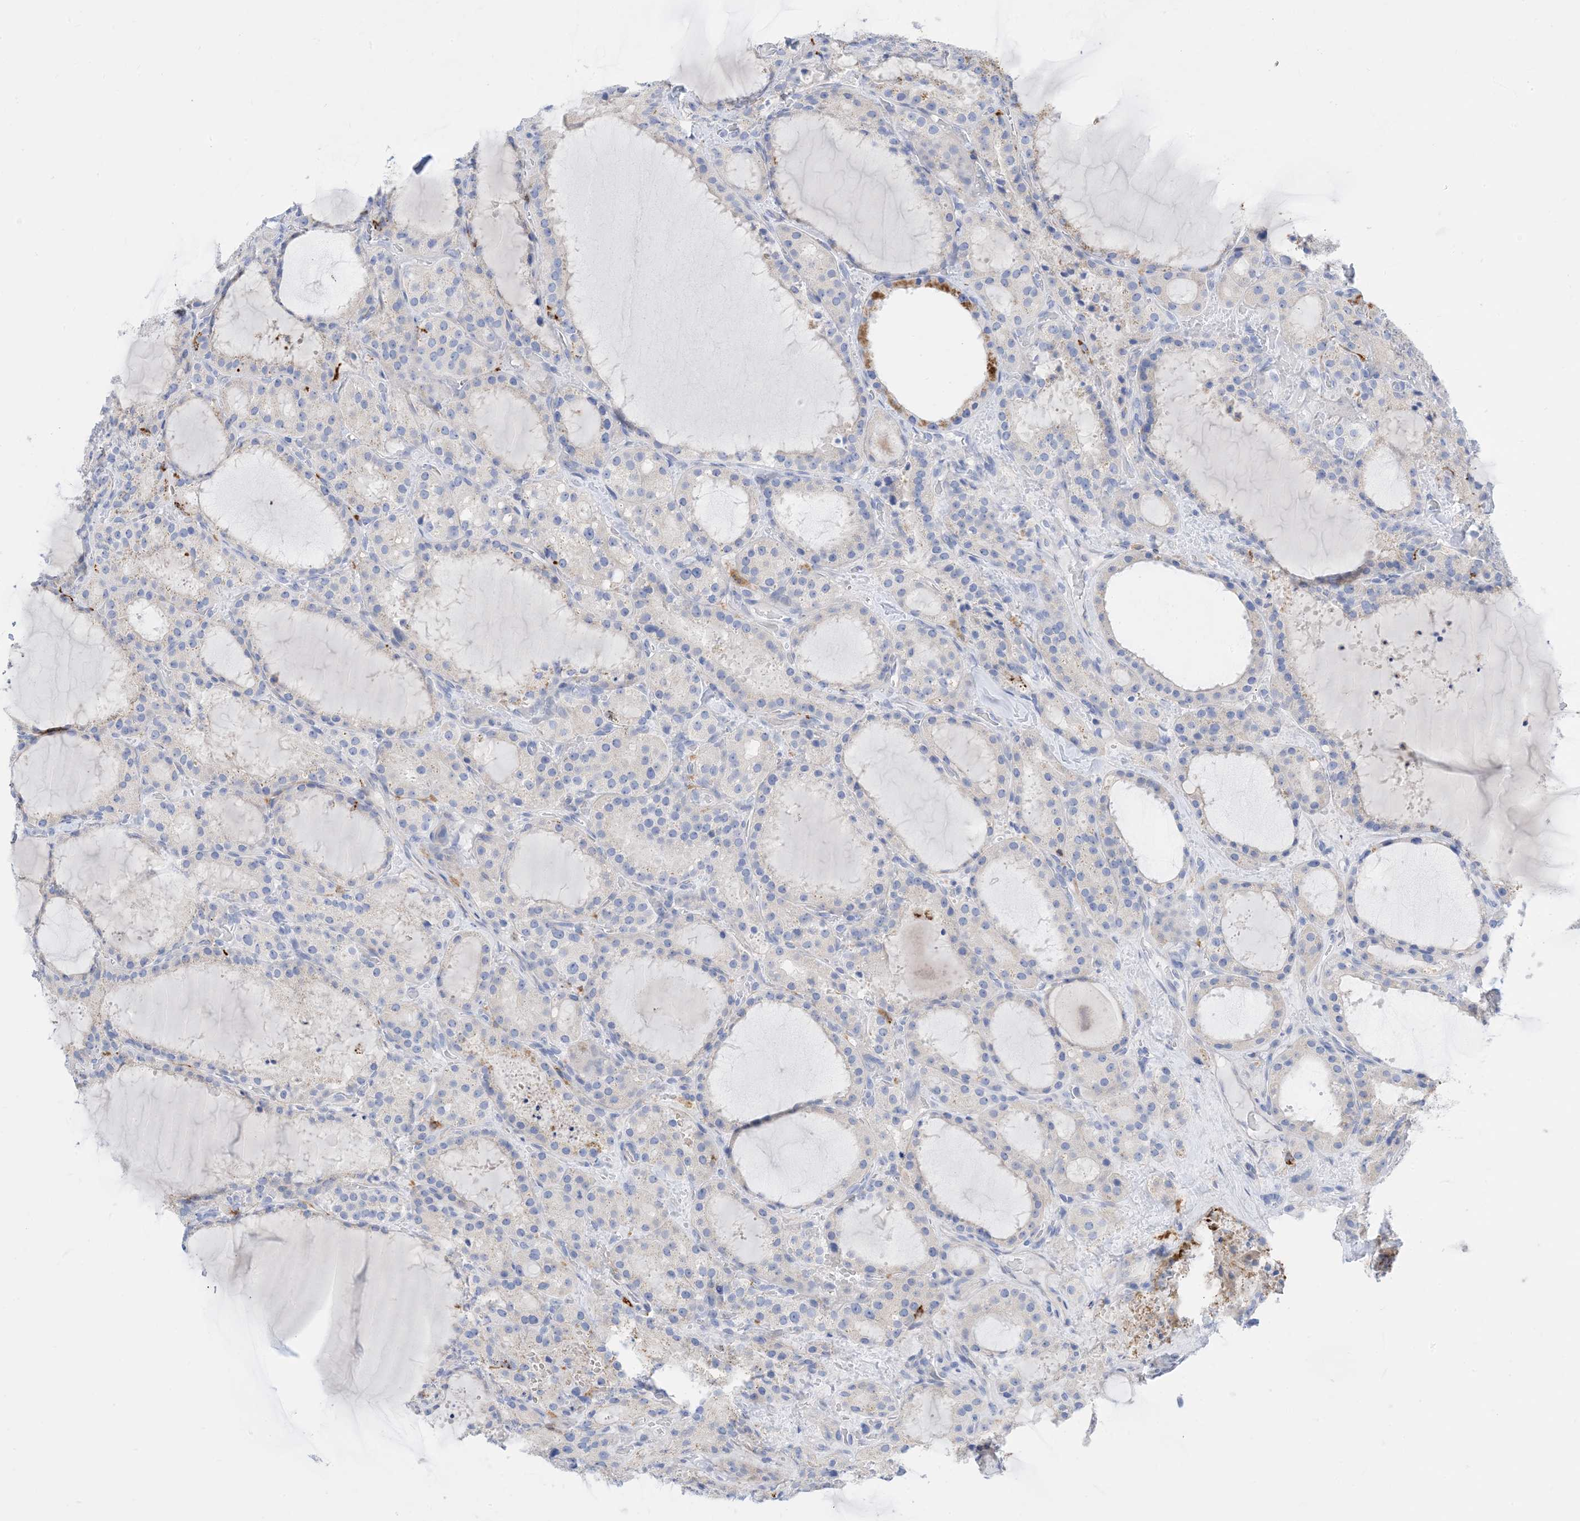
{"staining": {"intensity": "negative", "quantity": "none", "location": "none"}, "tissue": "thyroid cancer", "cell_type": "Tumor cells", "image_type": "cancer", "snomed": [{"axis": "morphology", "description": "Papillary adenocarcinoma, NOS"}, {"axis": "topography", "description": "Thyroid gland"}], "caption": "Immunohistochemical staining of thyroid cancer reveals no significant positivity in tumor cells.", "gene": "DPH3", "patient": {"sex": "male", "age": 77}}